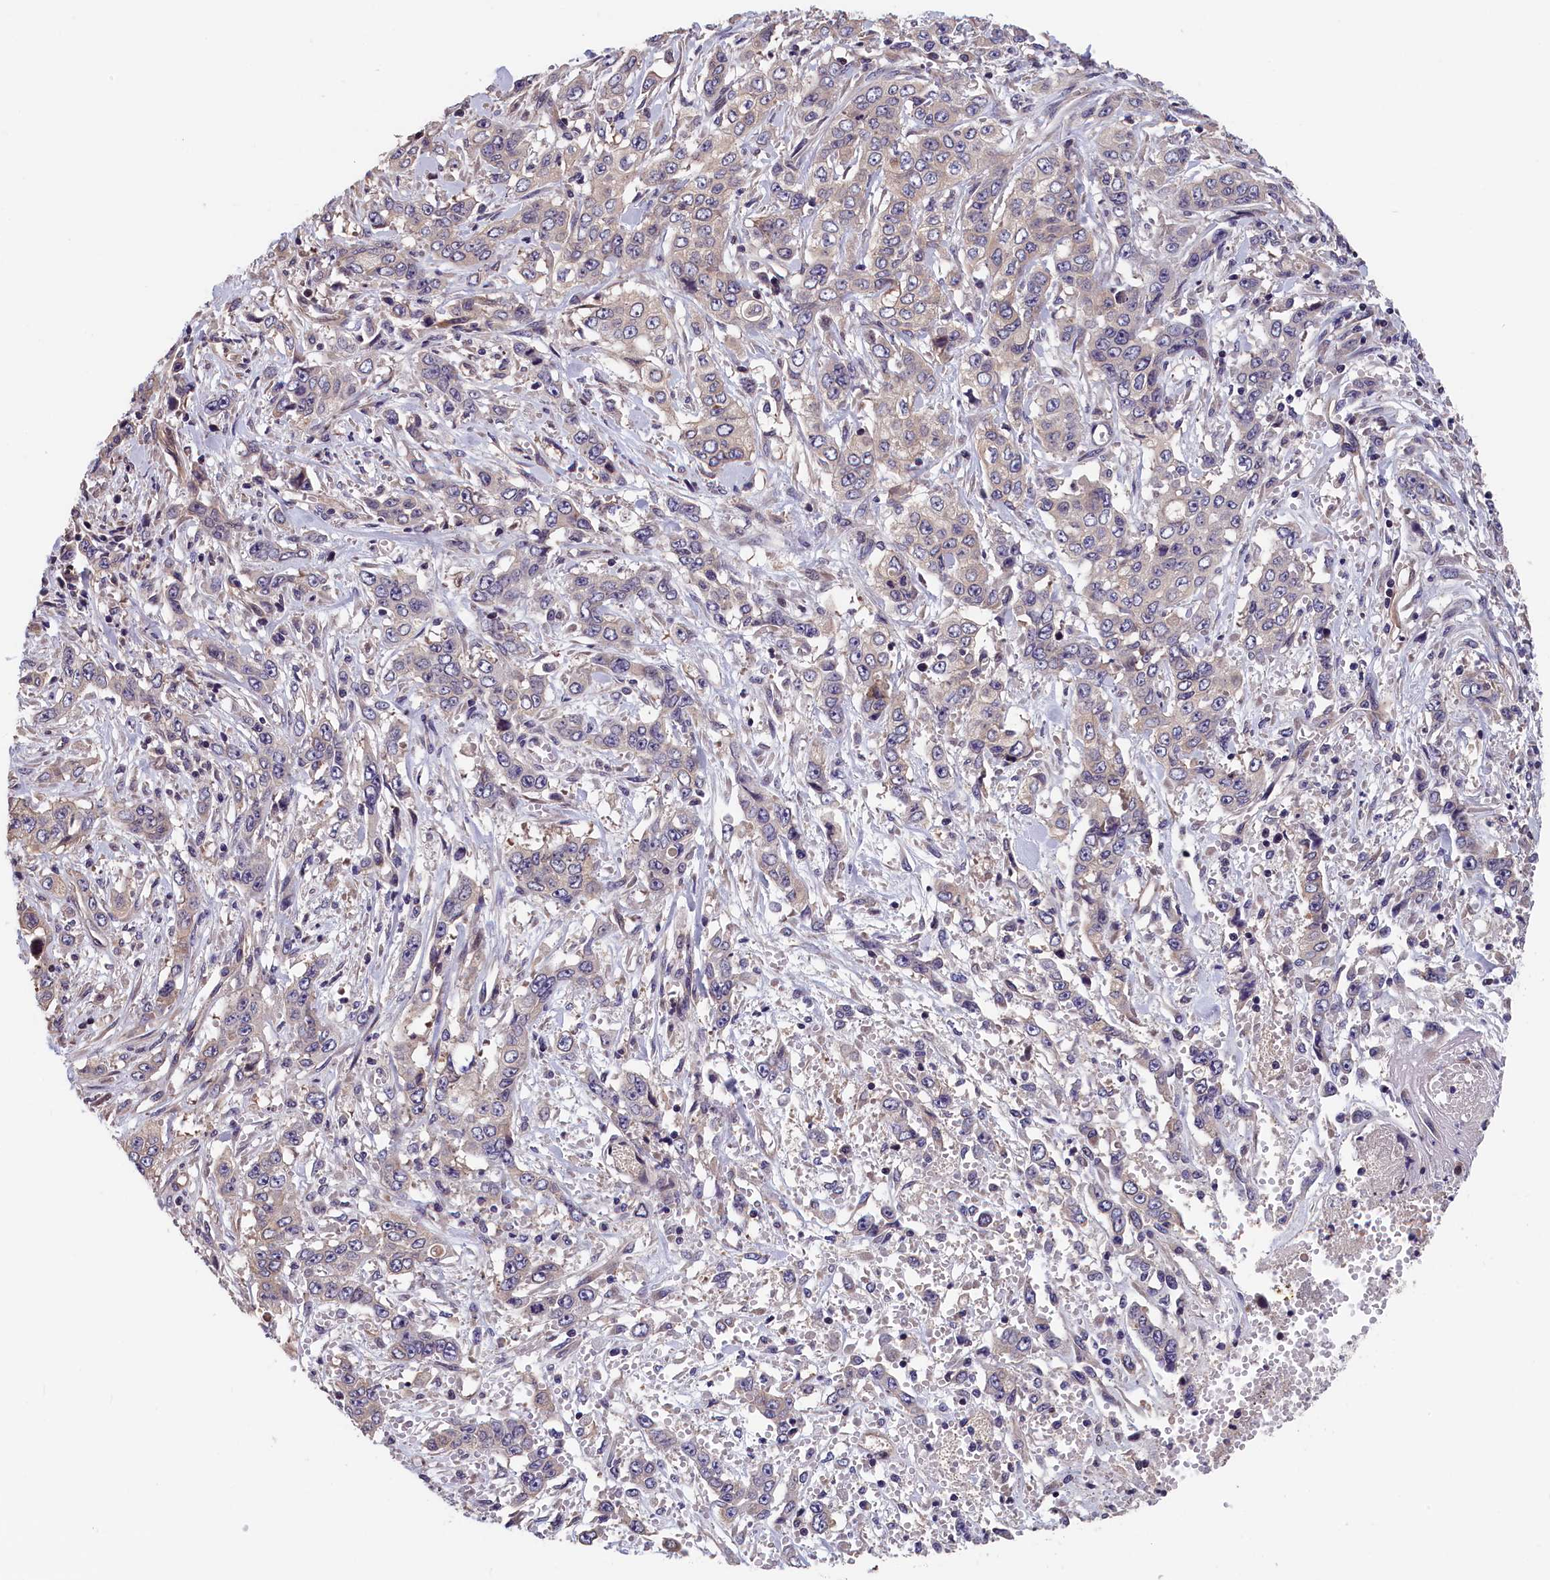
{"staining": {"intensity": "negative", "quantity": "none", "location": "none"}, "tissue": "stomach cancer", "cell_type": "Tumor cells", "image_type": "cancer", "snomed": [{"axis": "morphology", "description": "Adenocarcinoma, NOS"}, {"axis": "topography", "description": "Stomach, upper"}], "caption": "An IHC image of stomach cancer is shown. There is no staining in tumor cells of stomach cancer.", "gene": "TMEM116", "patient": {"sex": "male", "age": 62}}